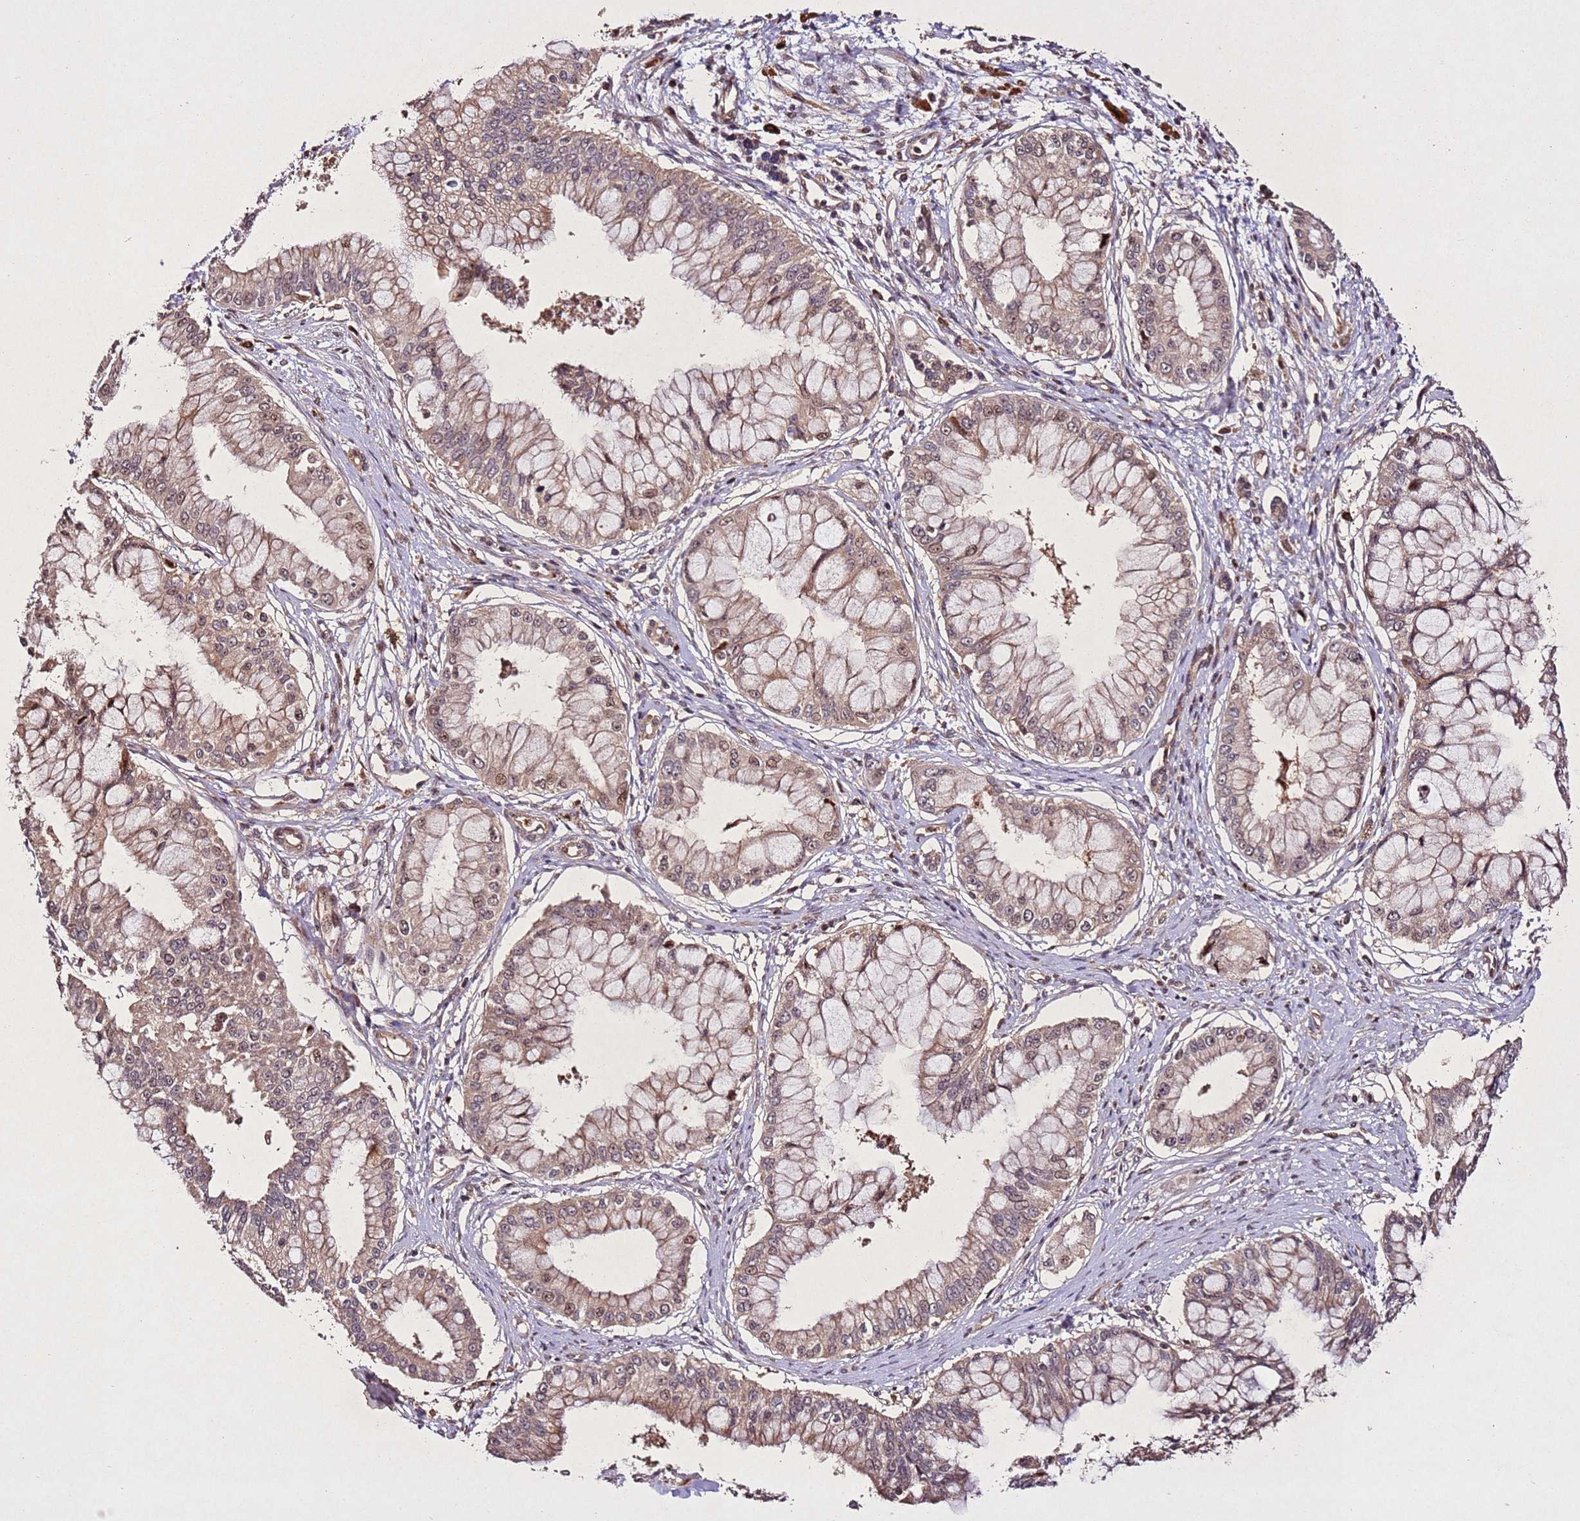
{"staining": {"intensity": "moderate", "quantity": "25%-75%", "location": "cytoplasmic/membranous,nuclear"}, "tissue": "pancreatic cancer", "cell_type": "Tumor cells", "image_type": "cancer", "snomed": [{"axis": "morphology", "description": "Adenocarcinoma, NOS"}, {"axis": "topography", "description": "Pancreas"}], "caption": "Immunohistochemistry (DAB) staining of human pancreatic cancer shows moderate cytoplasmic/membranous and nuclear protein expression in about 25%-75% of tumor cells.", "gene": "PTMA", "patient": {"sex": "male", "age": 46}}